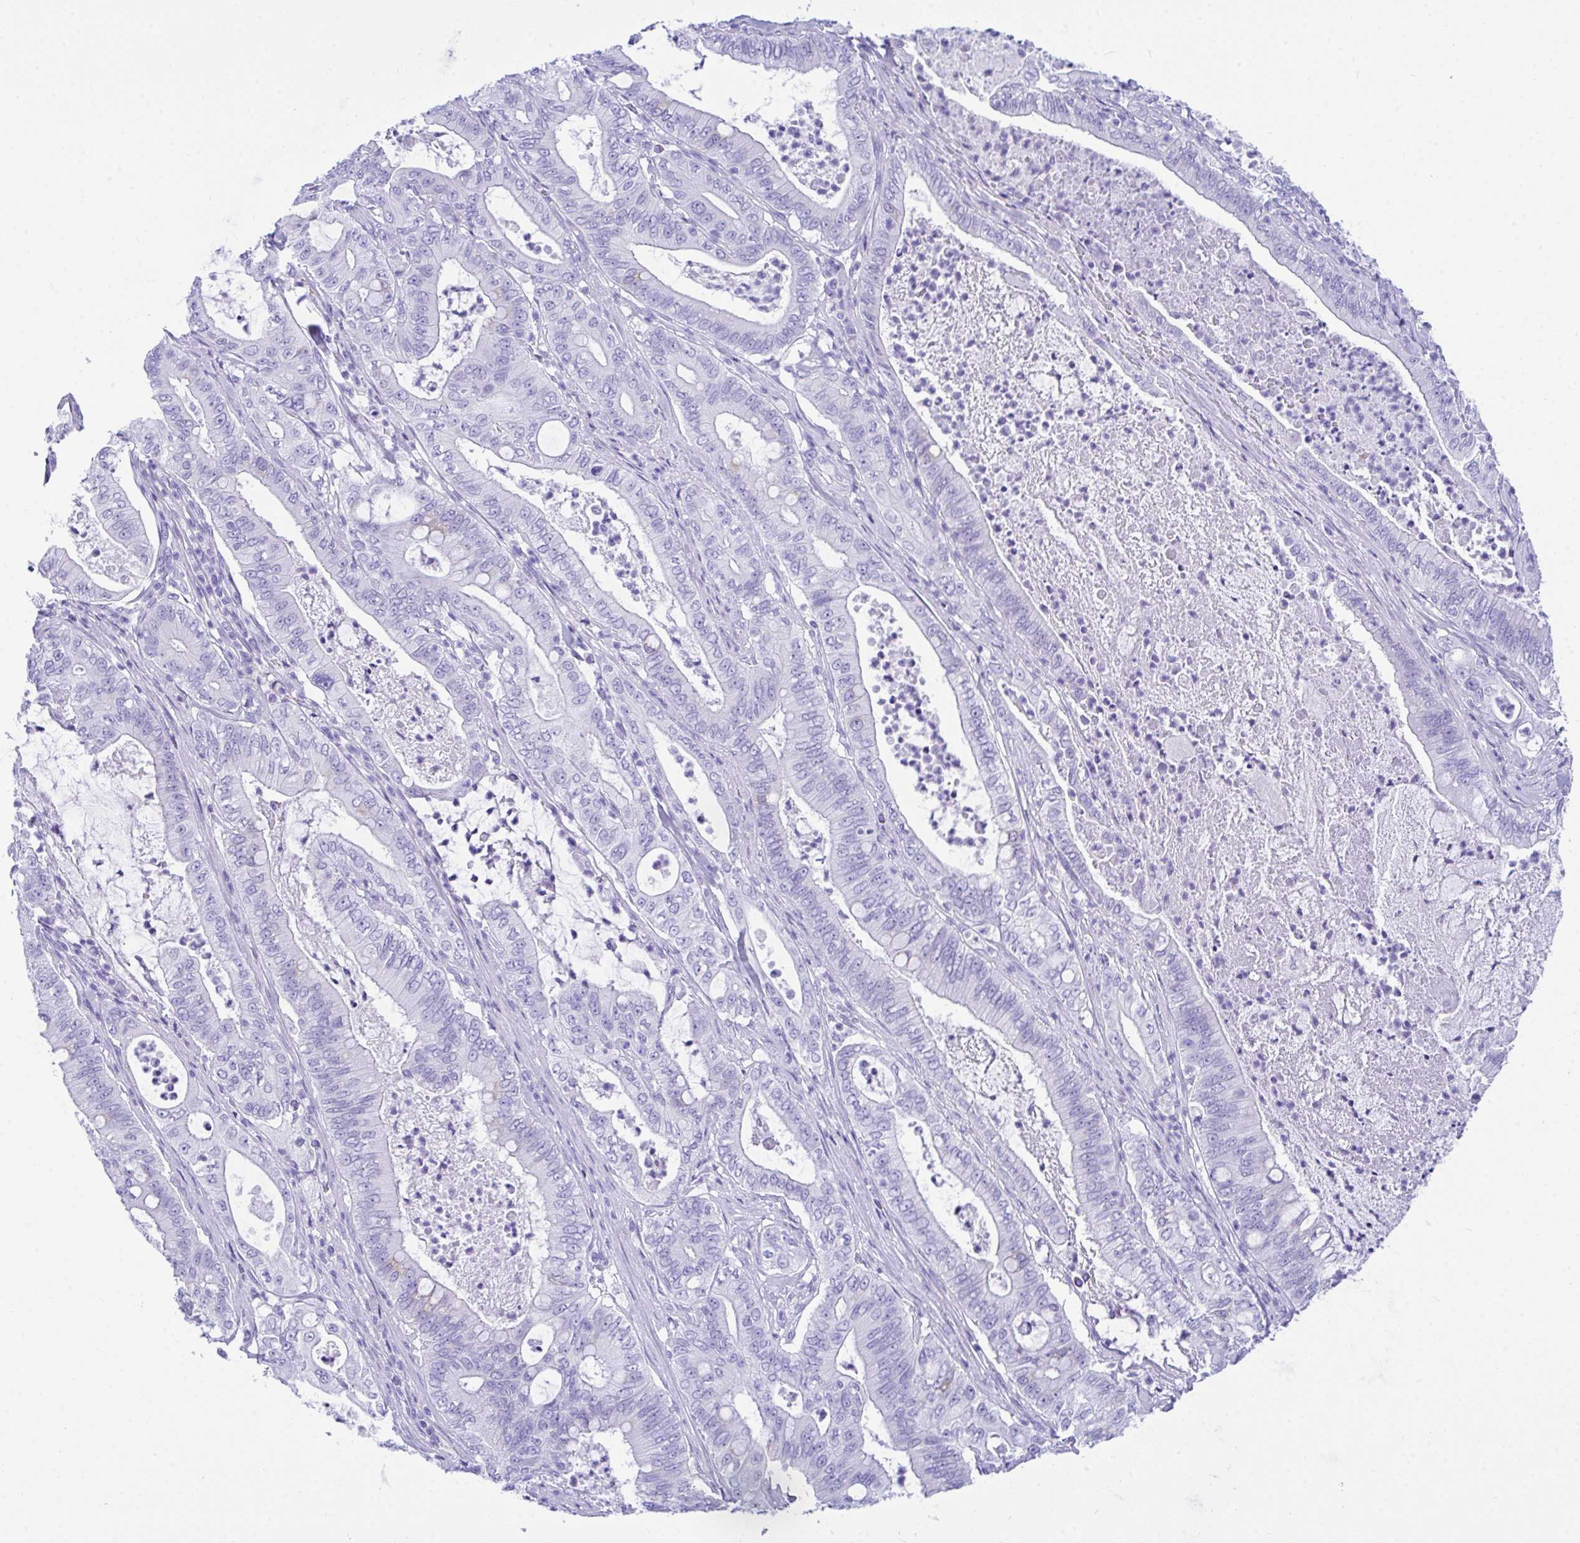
{"staining": {"intensity": "negative", "quantity": "none", "location": "none"}, "tissue": "pancreatic cancer", "cell_type": "Tumor cells", "image_type": "cancer", "snomed": [{"axis": "morphology", "description": "Adenocarcinoma, NOS"}, {"axis": "topography", "description": "Pancreas"}], "caption": "The image shows no staining of tumor cells in adenocarcinoma (pancreatic).", "gene": "BEST4", "patient": {"sex": "male", "age": 71}}